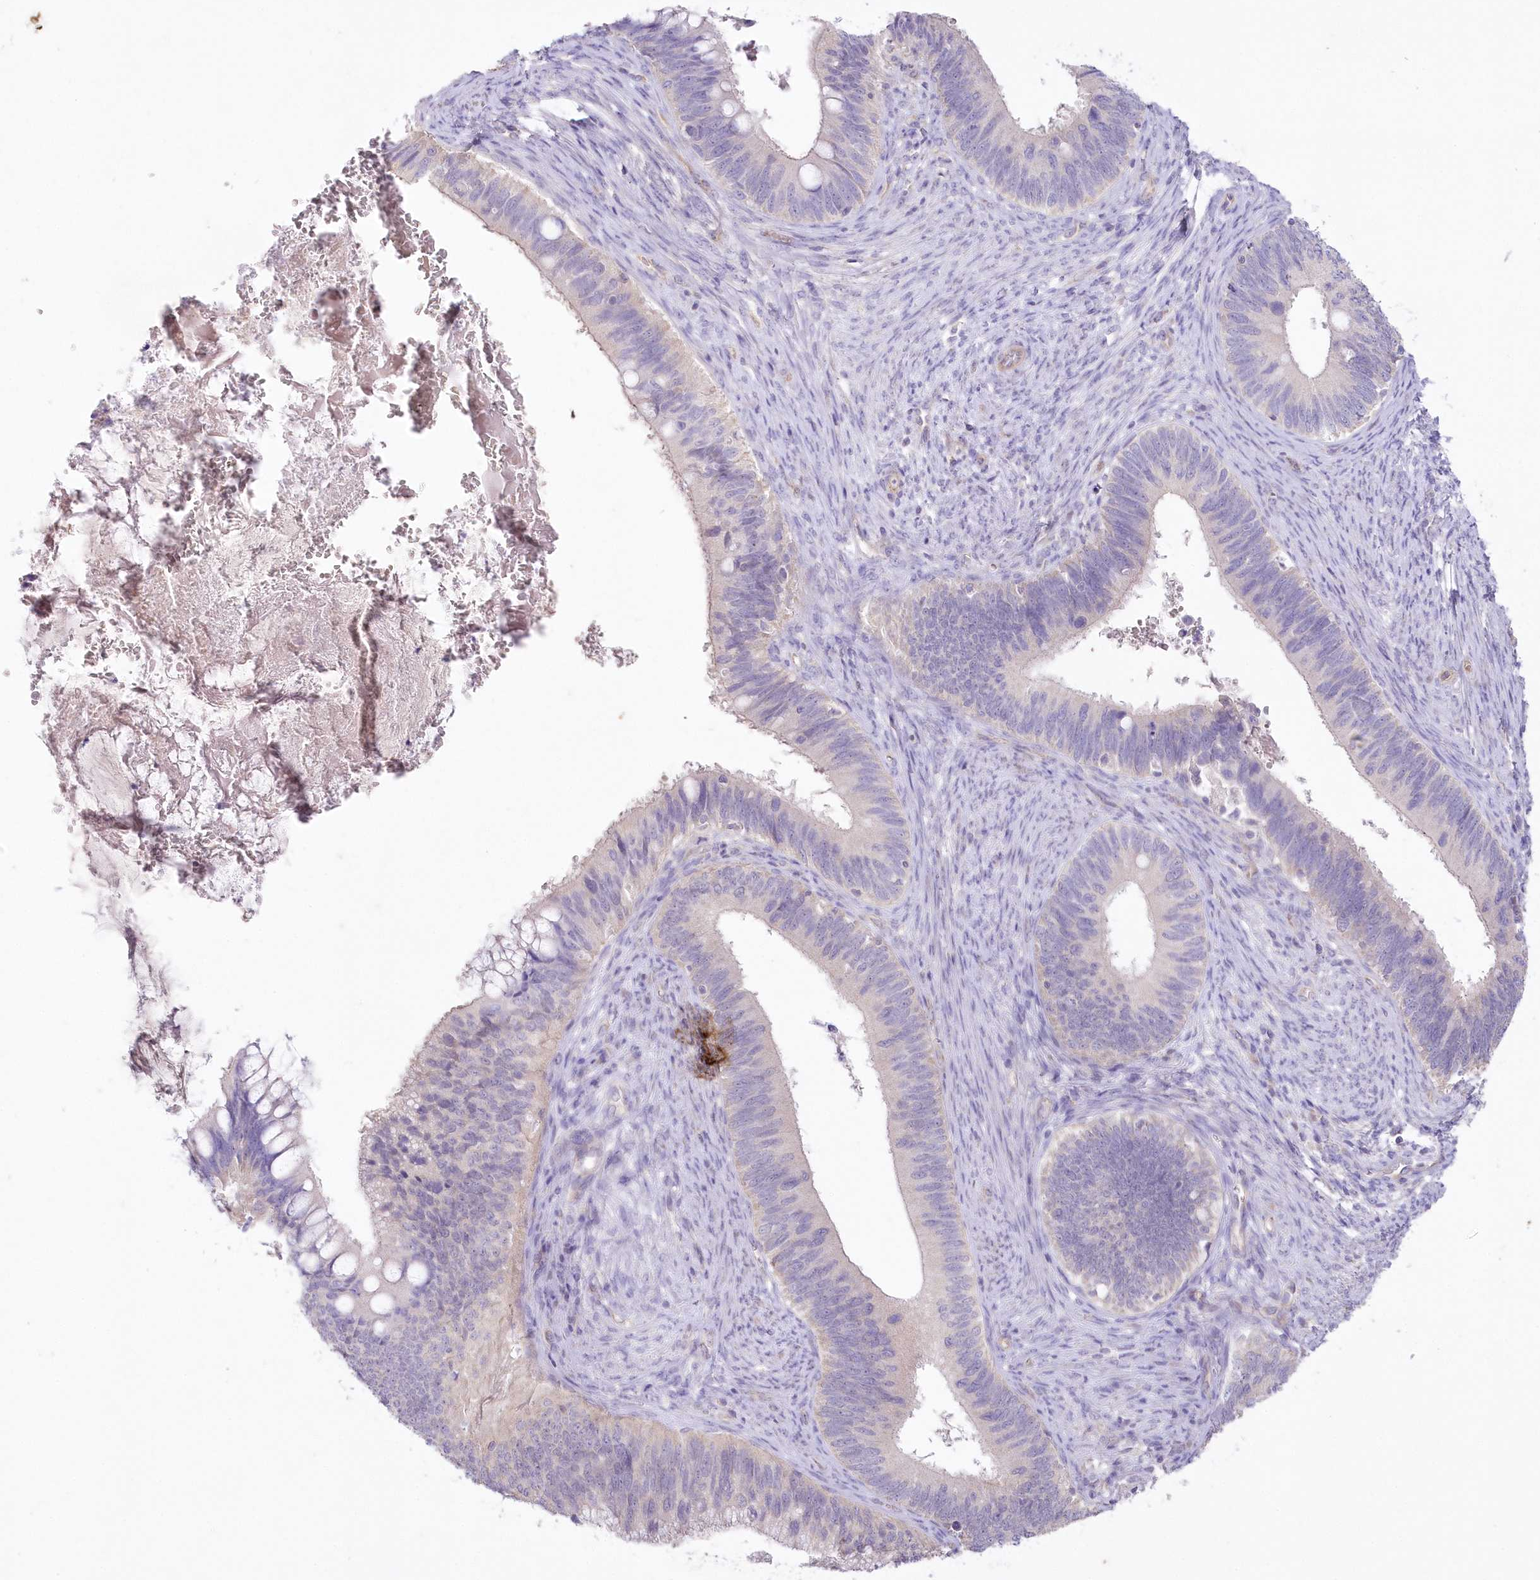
{"staining": {"intensity": "negative", "quantity": "none", "location": "none"}, "tissue": "cervical cancer", "cell_type": "Tumor cells", "image_type": "cancer", "snomed": [{"axis": "morphology", "description": "Adenocarcinoma, NOS"}, {"axis": "topography", "description": "Cervix"}], "caption": "Immunohistochemistry (IHC) of human cervical cancer (adenocarcinoma) reveals no positivity in tumor cells. The staining was performed using DAB to visualize the protein expression in brown, while the nuclei were stained in blue with hematoxylin (Magnification: 20x).", "gene": "ITSN2", "patient": {"sex": "female", "age": 42}}